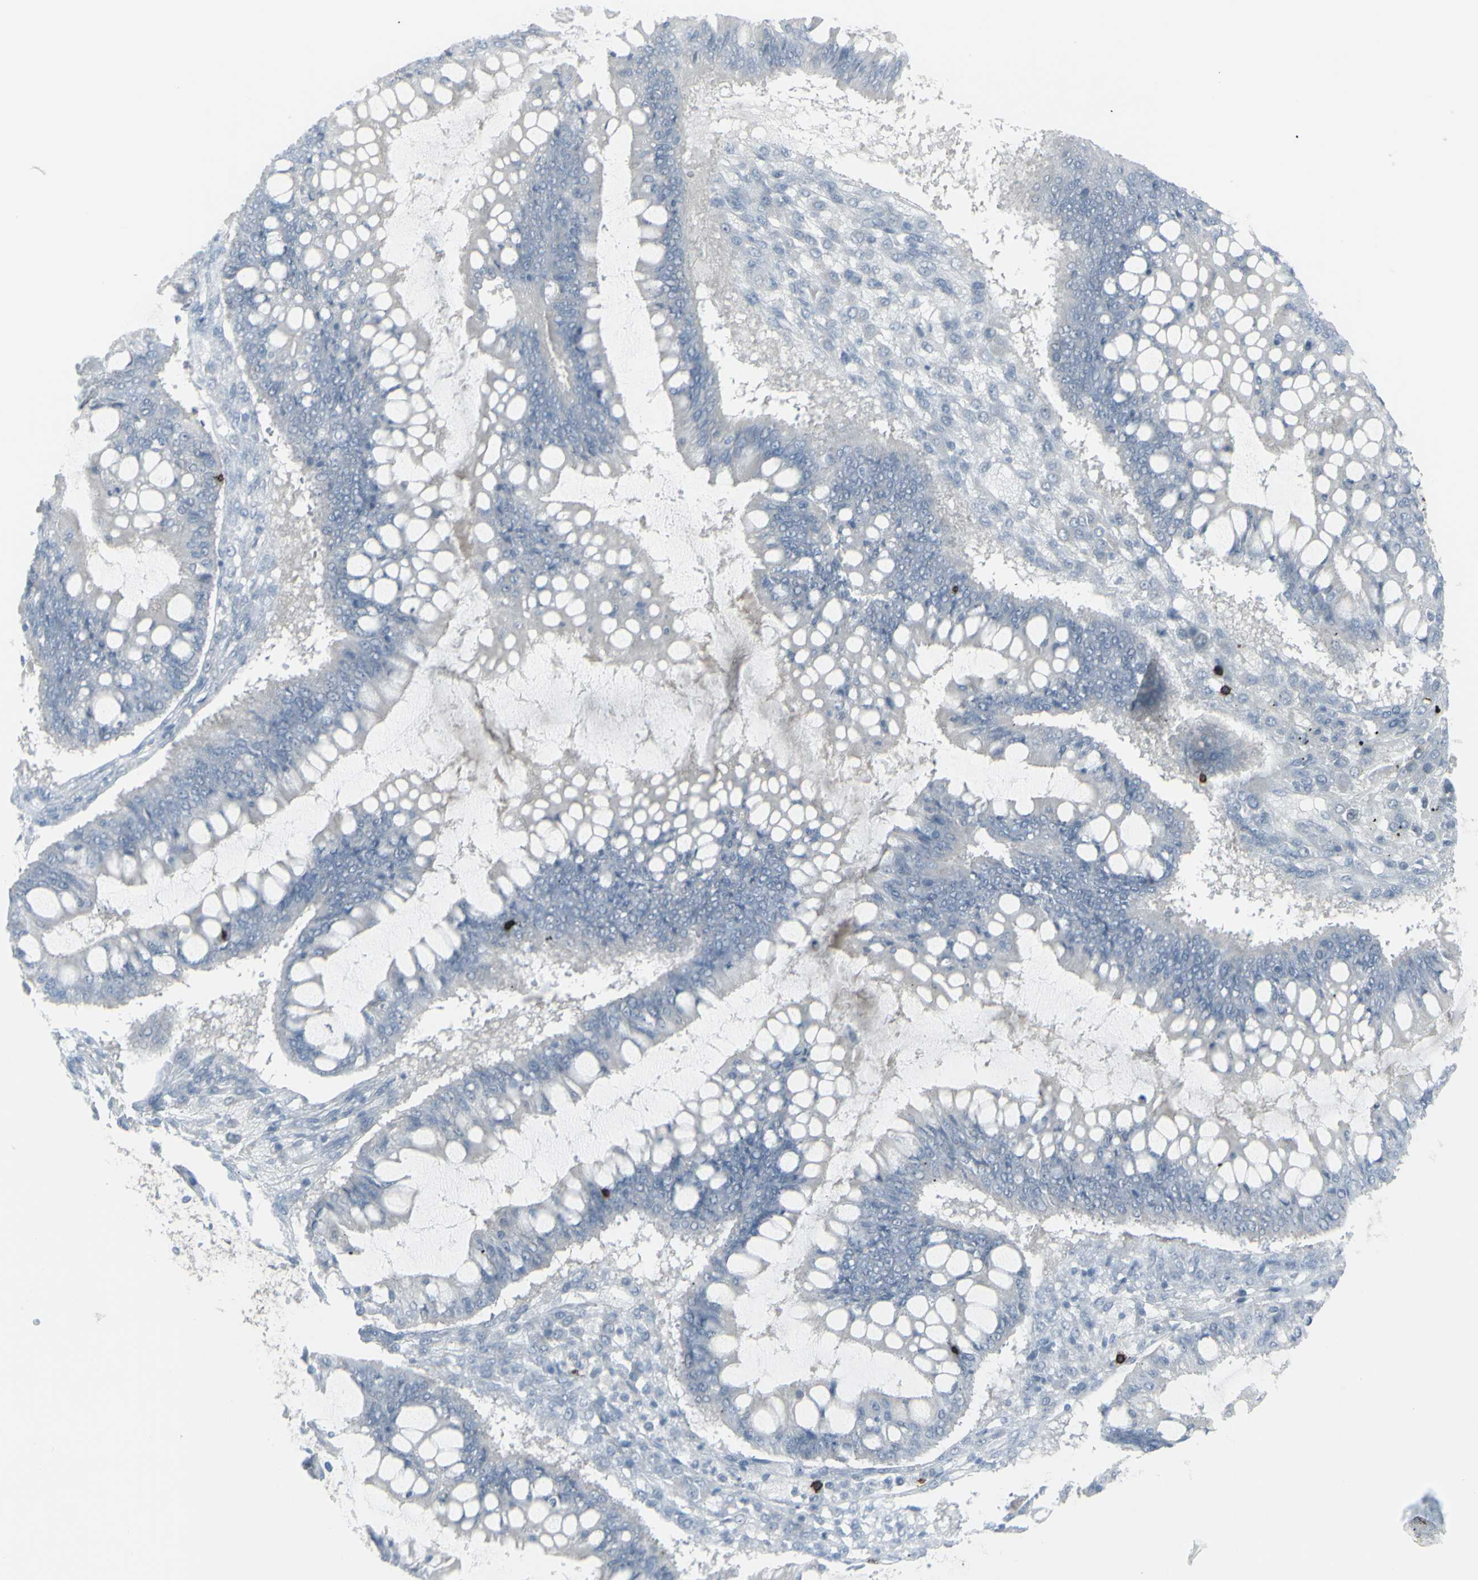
{"staining": {"intensity": "negative", "quantity": "none", "location": "none"}, "tissue": "ovarian cancer", "cell_type": "Tumor cells", "image_type": "cancer", "snomed": [{"axis": "morphology", "description": "Cystadenocarcinoma, mucinous, NOS"}, {"axis": "topography", "description": "Ovary"}], "caption": "Immunohistochemistry (IHC) image of ovarian mucinous cystadenocarcinoma stained for a protein (brown), which exhibits no positivity in tumor cells.", "gene": "CD247", "patient": {"sex": "female", "age": 73}}